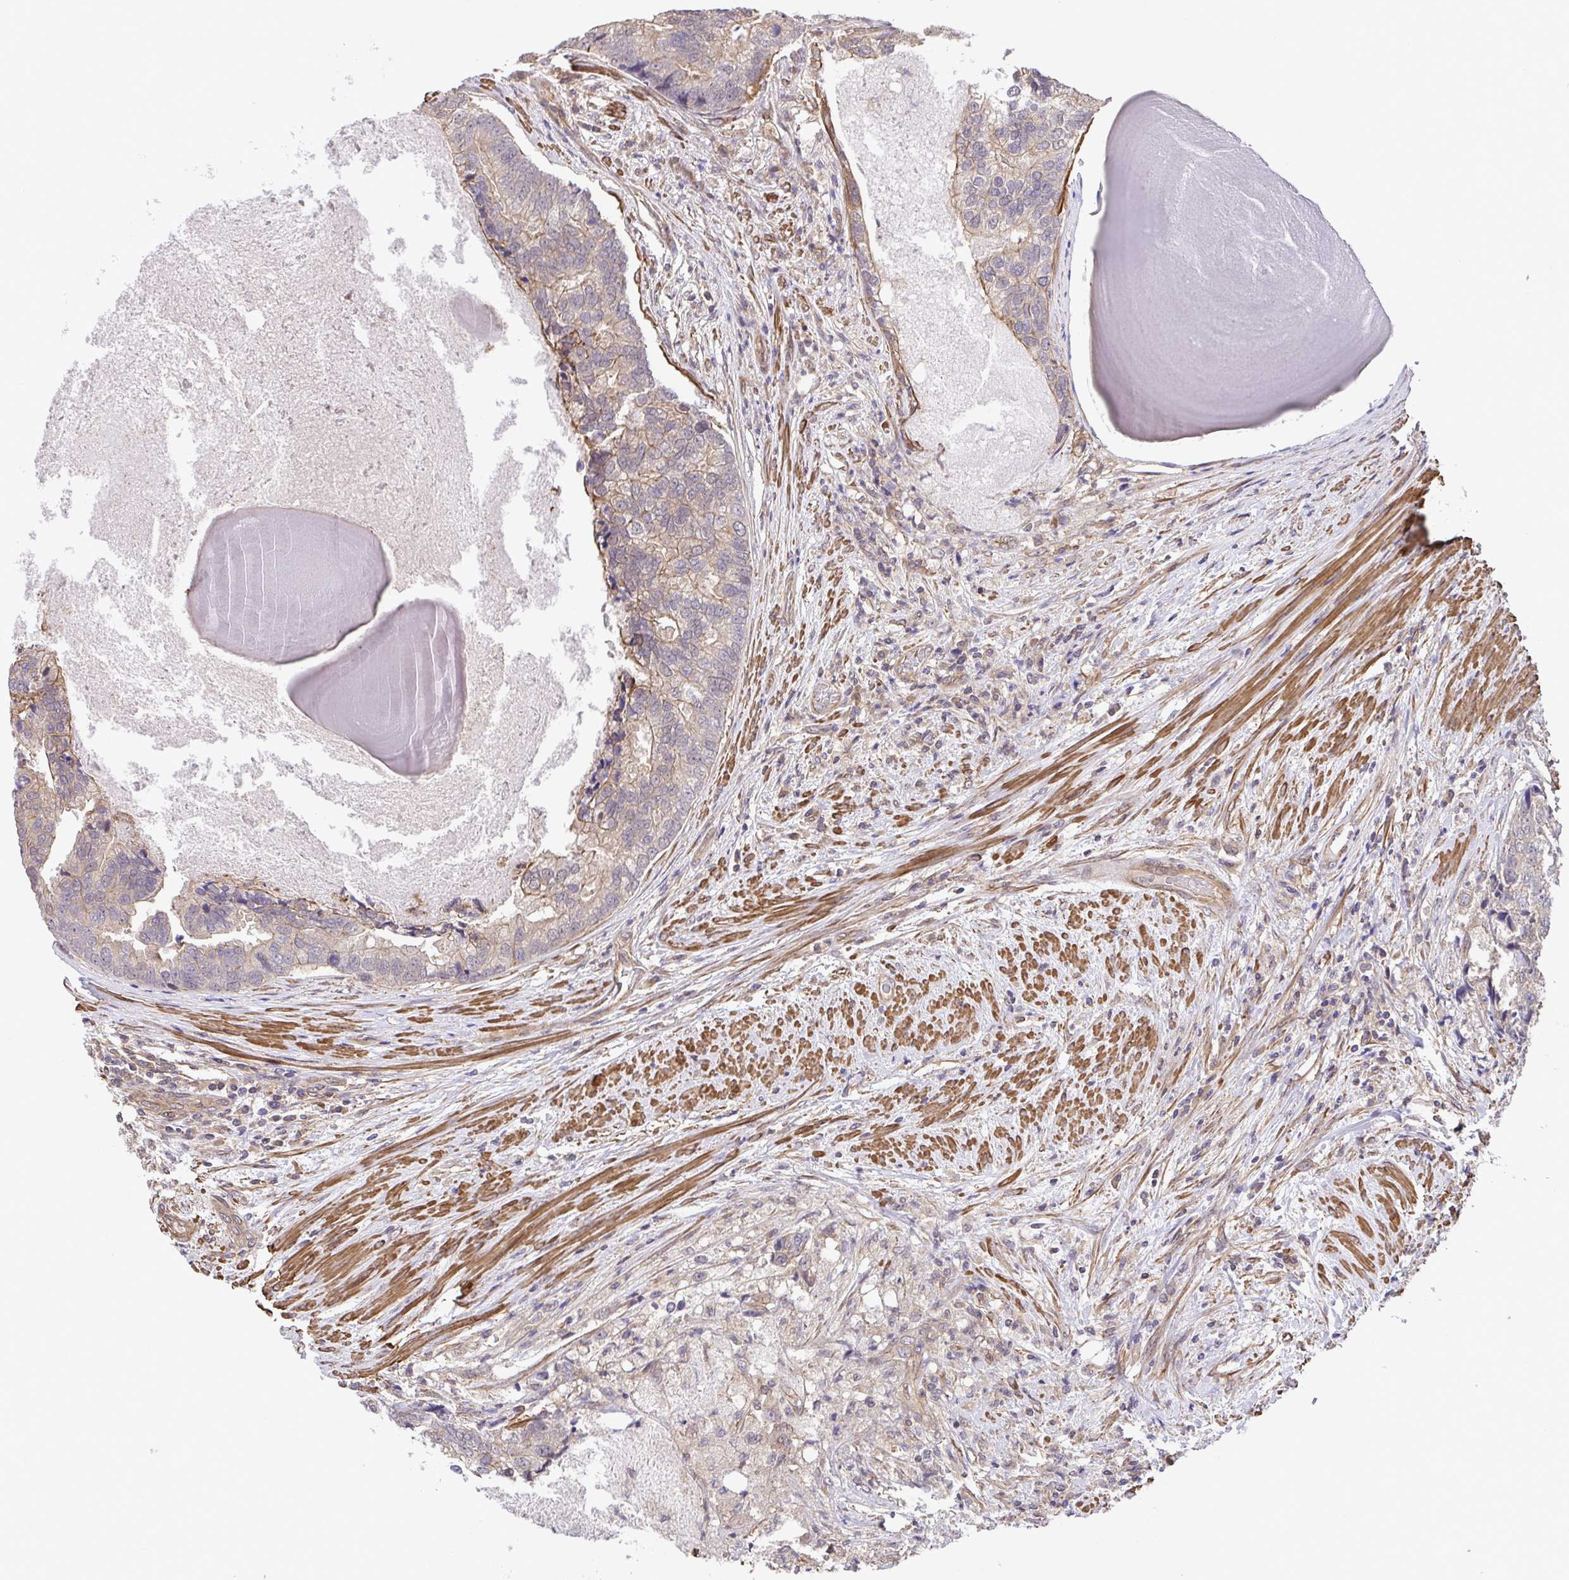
{"staining": {"intensity": "weak", "quantity": "25%-75%", "location": "cytoplasmic/membranous"}, "tissue": "prostate cancer", "cell_type": "Tumor cells", "image_type": "cancer", "snomed": [{"axis": "morphology", "description": "Adenocarcinoma, High grade"}, {"axis": "topography", "description": "Prostate"}], "caption": "Weak cytoplasmic/membranous expression is seen in about 25%-75% of tumor cells in prostate cancer.", "gene": "ZNF696", "patient": {"sex": "male", "age": 68}}